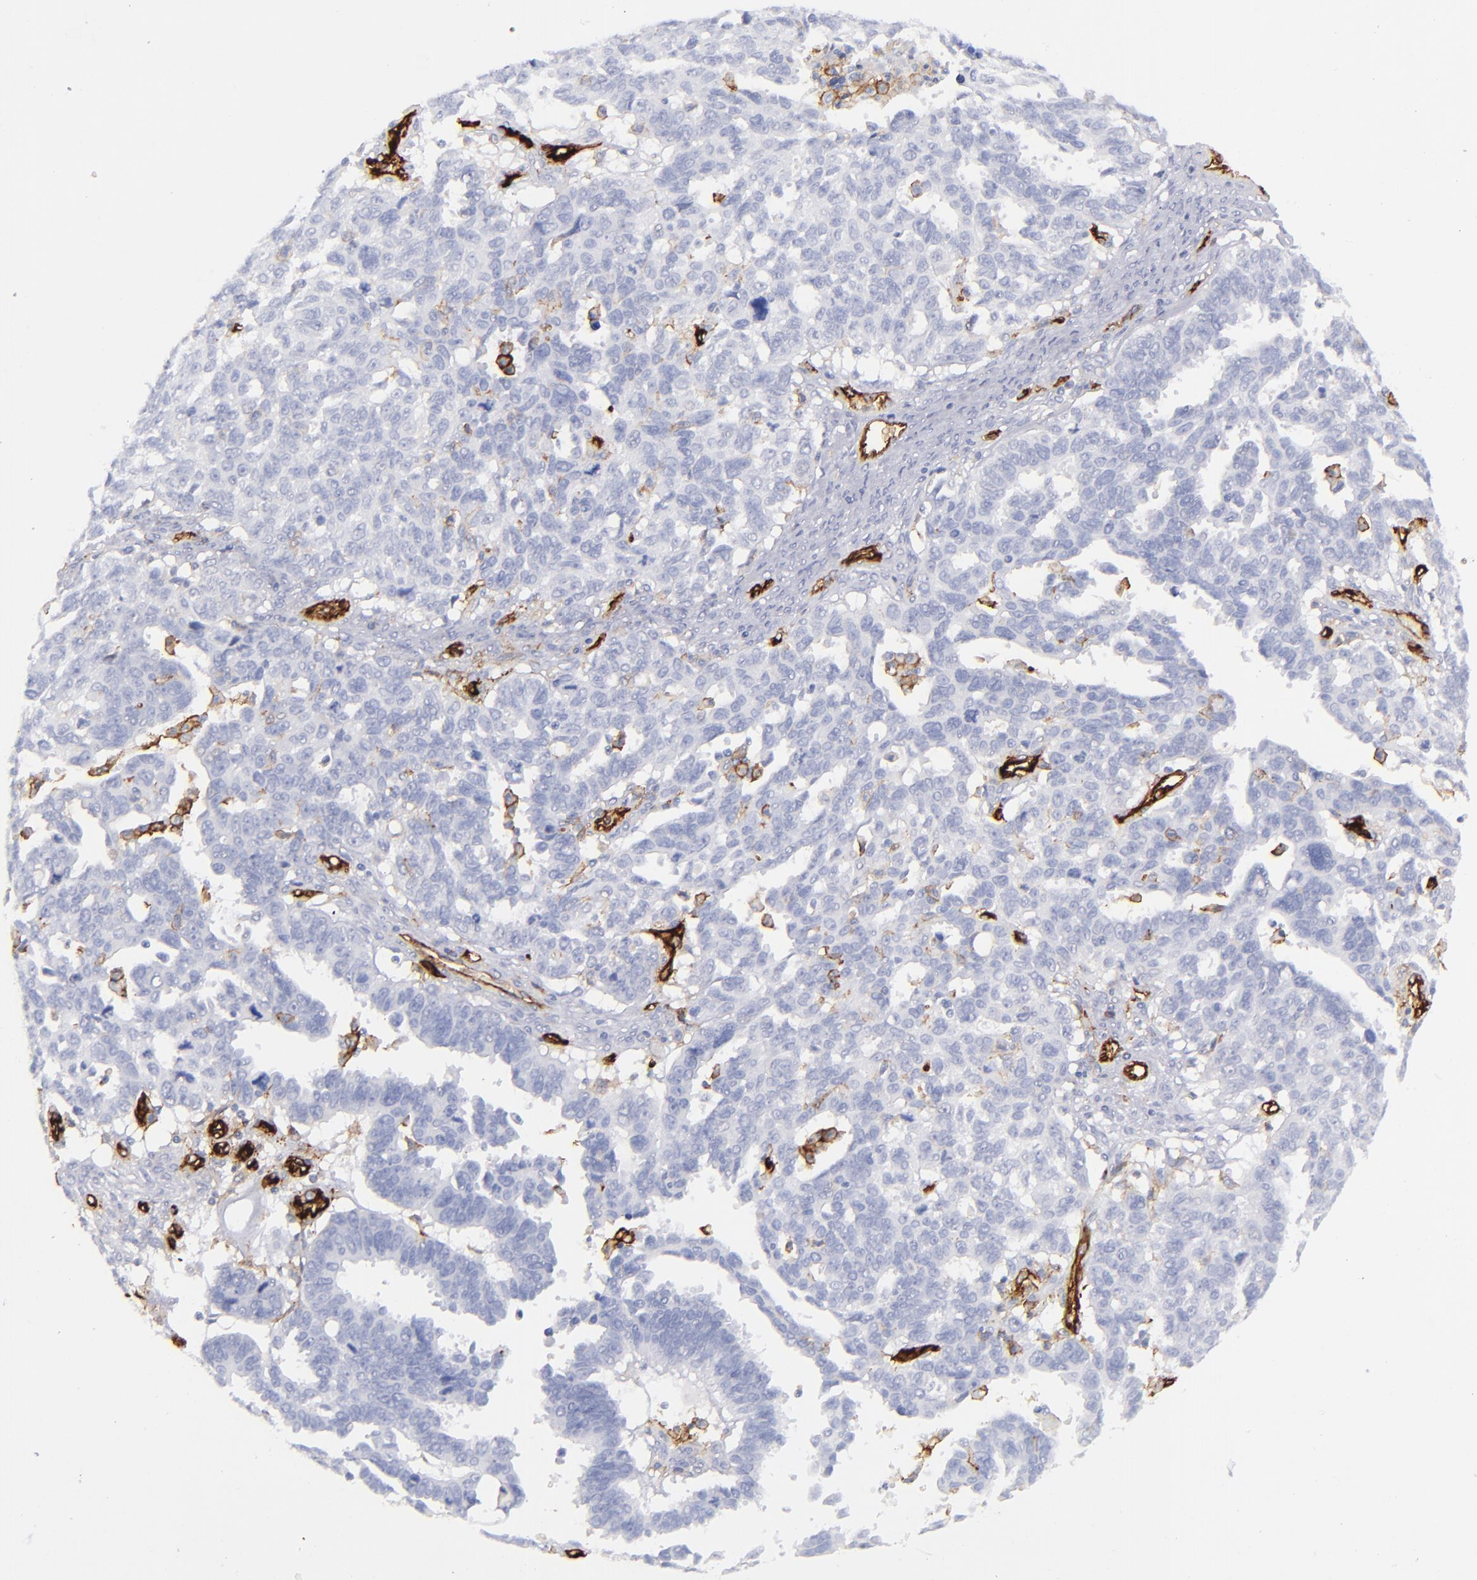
{"staining": {"intensity": "strong", "quantity": "<25%", "location": "cytoplasmic/membranous"}, "tissue": "ovarian cancer", "cell_type": "Tumor cells", "image_type": "cancer", "snomed": [{"axis": "morphology", "description": "Carcinoma, endometroid"}, {"axis": "morphology", "description": "Cystadenocarcinoma, serous, NOS"}, {"axis": "topography", "description": "Ovary"}], "caption": "Approximately <25% of tumor cells in human ovarian cancer (endometroid carcinoma) exhibit strong cytoplasmic/membranous protein positivity as visualized by brown immunohistochemical staining.", "gene": "ACE", "patient": {"sex": "female", "age": 45}}